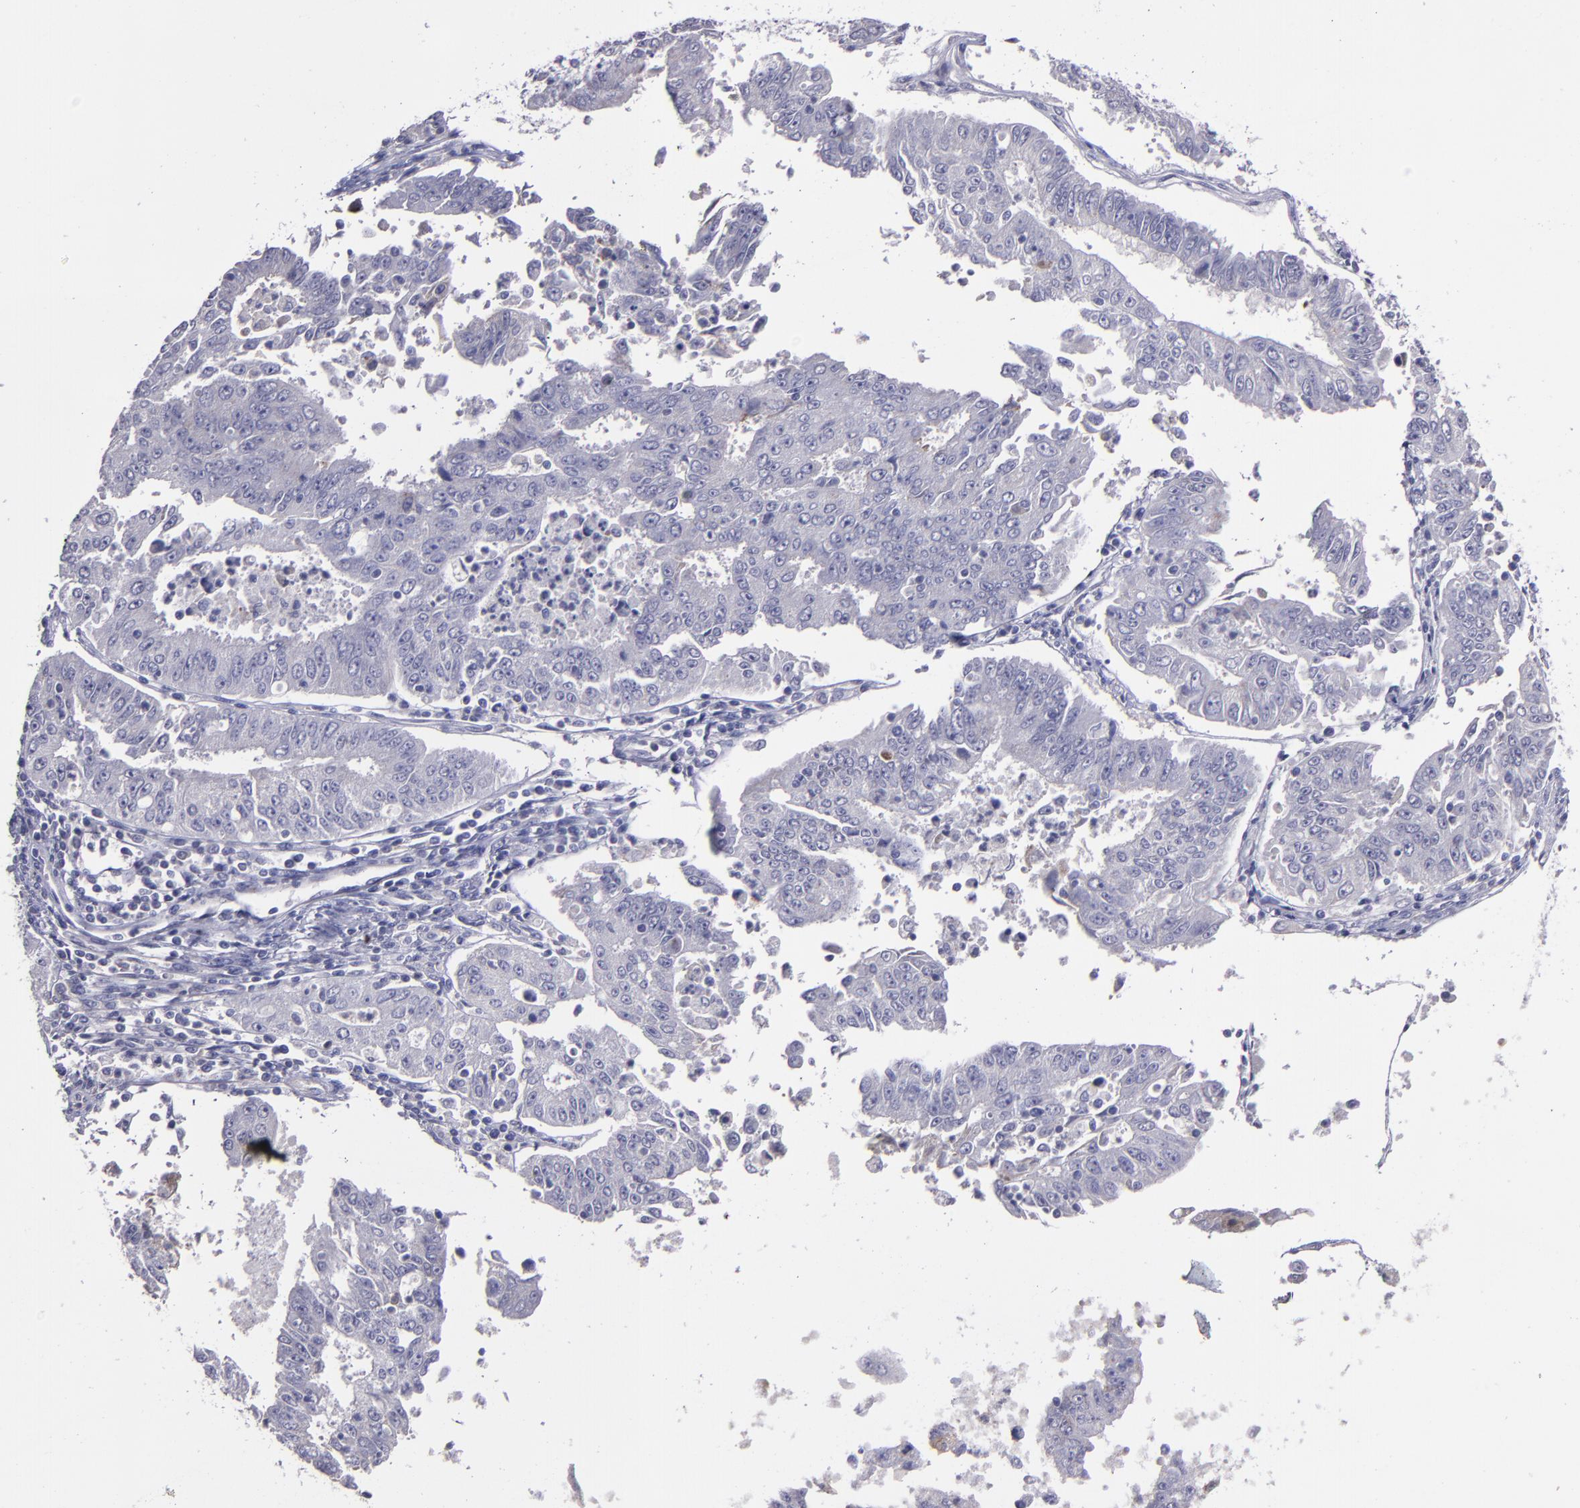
{"staining": {"intensity": "negative", "quantity": "none", "location": "none"}, "tissue": "endometrial cancer", "cell_type": "Tumor cells", "image_type": "cancer", "snomed": [{"axis": "morphology", "description": "Adenocarcinoma, NOS"}, {"axis": "topography", "description": "Endometrium"}], "caption": "An IHC histopathology image of endometrial adenocarcinoma is shown. There is no staining in tumor cells of endometrial adenocarcinoma.", "gene": "MASP1", "patient": {"sex": "female", "age": 42}}